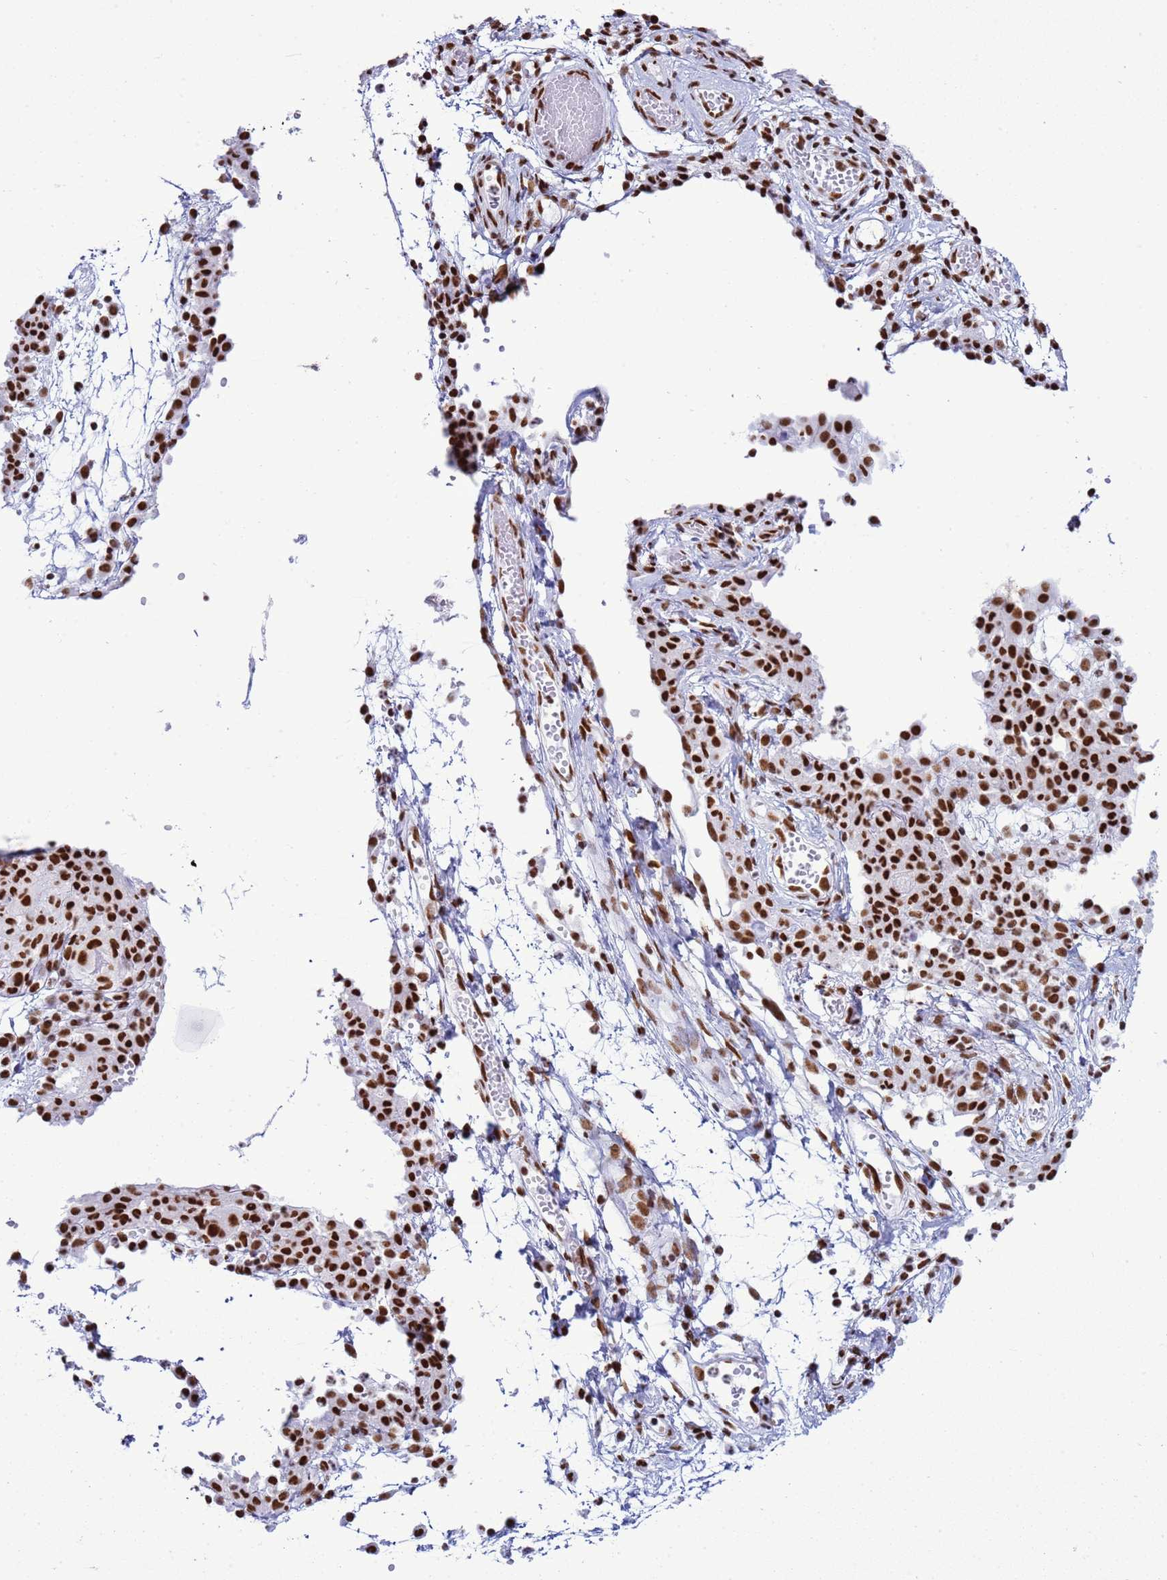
{"staining": {"intensity": "strong", "quantity": ">75%", "location": "nuclear"}, "tissue": "ovarian cancer", "cell_type": "Tumor cells", "image_type": "cancer", "snomed": [{"axis": "morphology", "description": "Carcinoma, endometroid"}, {"axis": "topography", "description": "Ovary"}], "caption": "Tumor cells demonstrate high levels of strong nuclear staining in approximately >75% of cells in human ovarian cancer.", "gene": "RALY", "patient": {"sex": "female", "age": 42}}